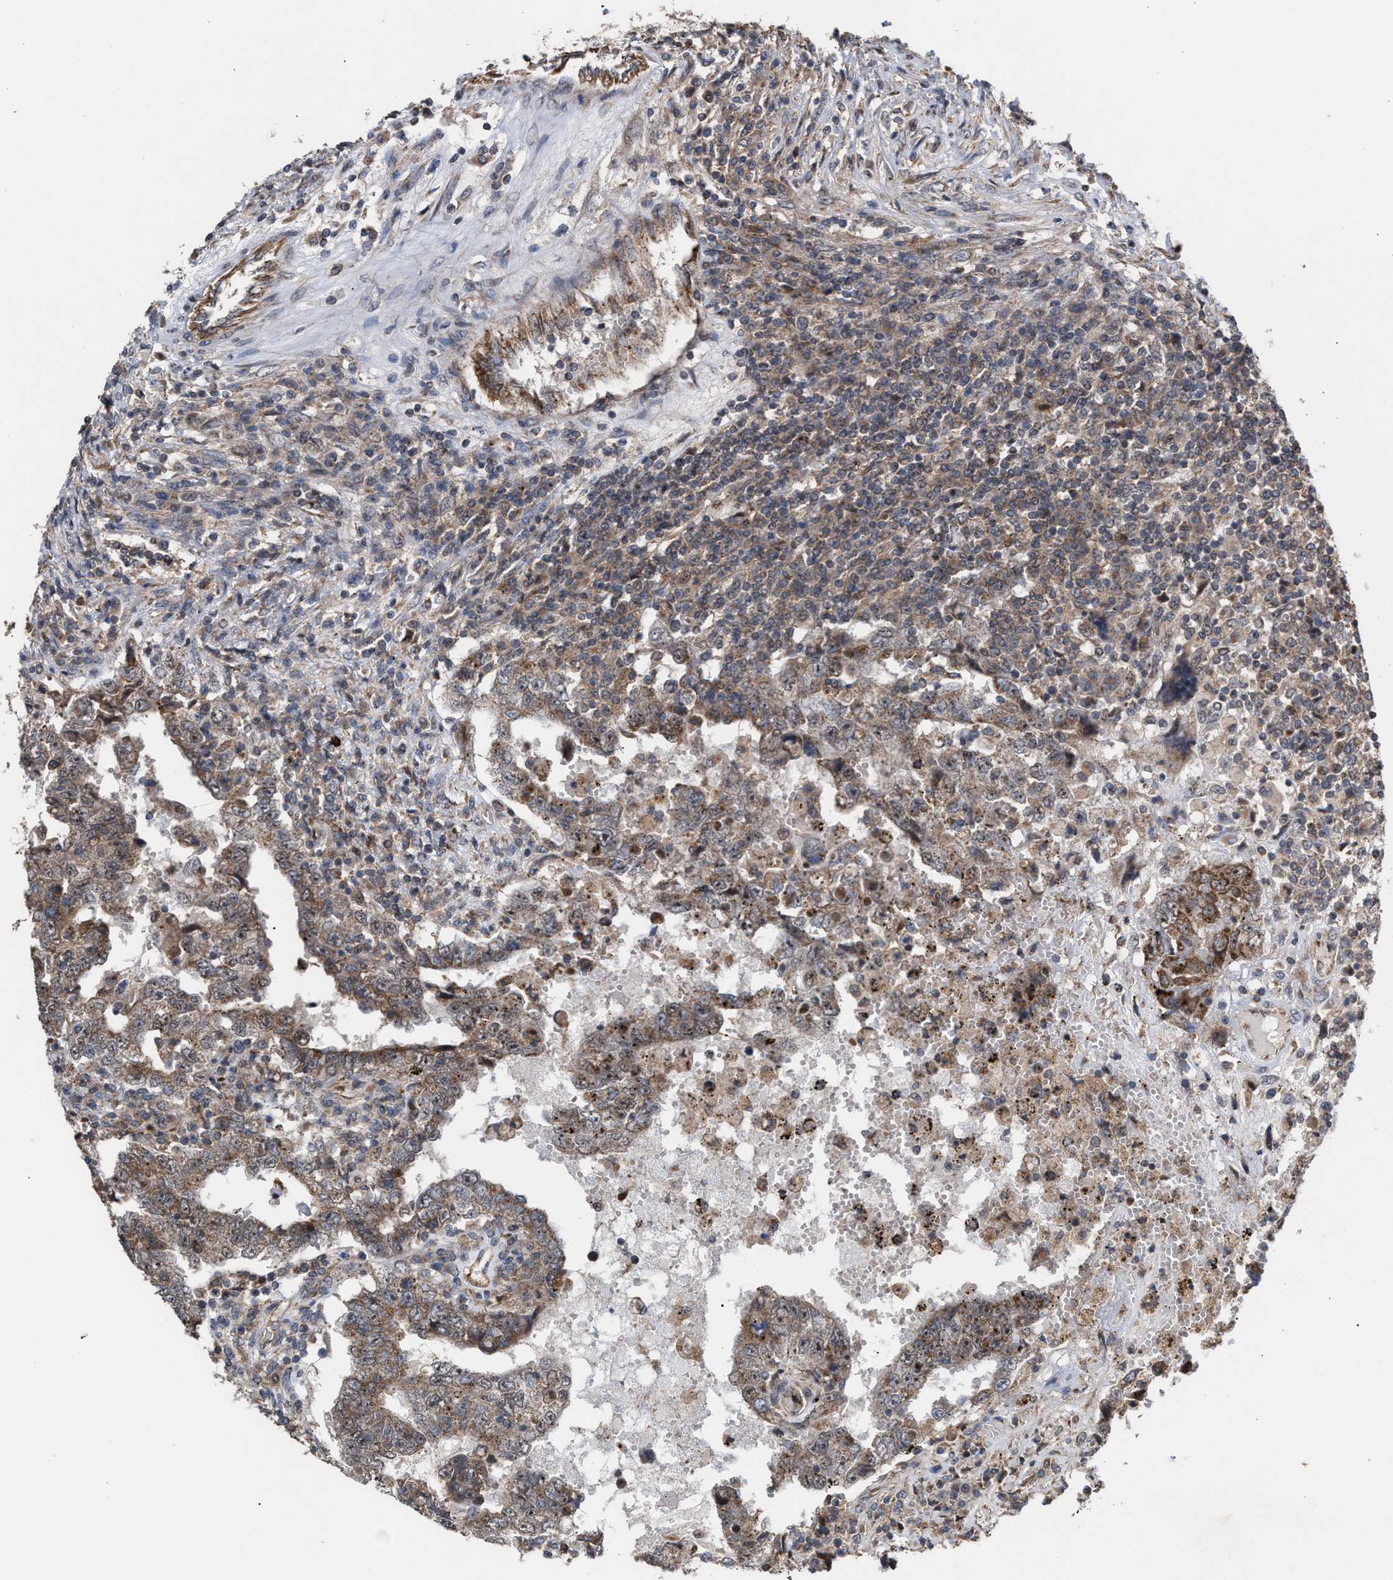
{"staining": {"intensity": "moderate", "quantity": ">75%", "location": "cytoplasmic/membranous,nuclear"}, "tissue": "testis cancer", "cell_type": "Tumor cells", "image_type": "cancer", "snomed": [{"axis": "morphology", "description": "Carcinoma, Embryonal, NOS"}, {"axis": "topography", "description": "Testis"}], "caption": "Human testis embryonal carcinoma stained with a brown dye shows moderate cytoplasmic/membranous and nuclear positive positivity in about >75% of tumor cells.", "gene": "EXOSC2", "patient": {"sex": "male", "age": 26}}